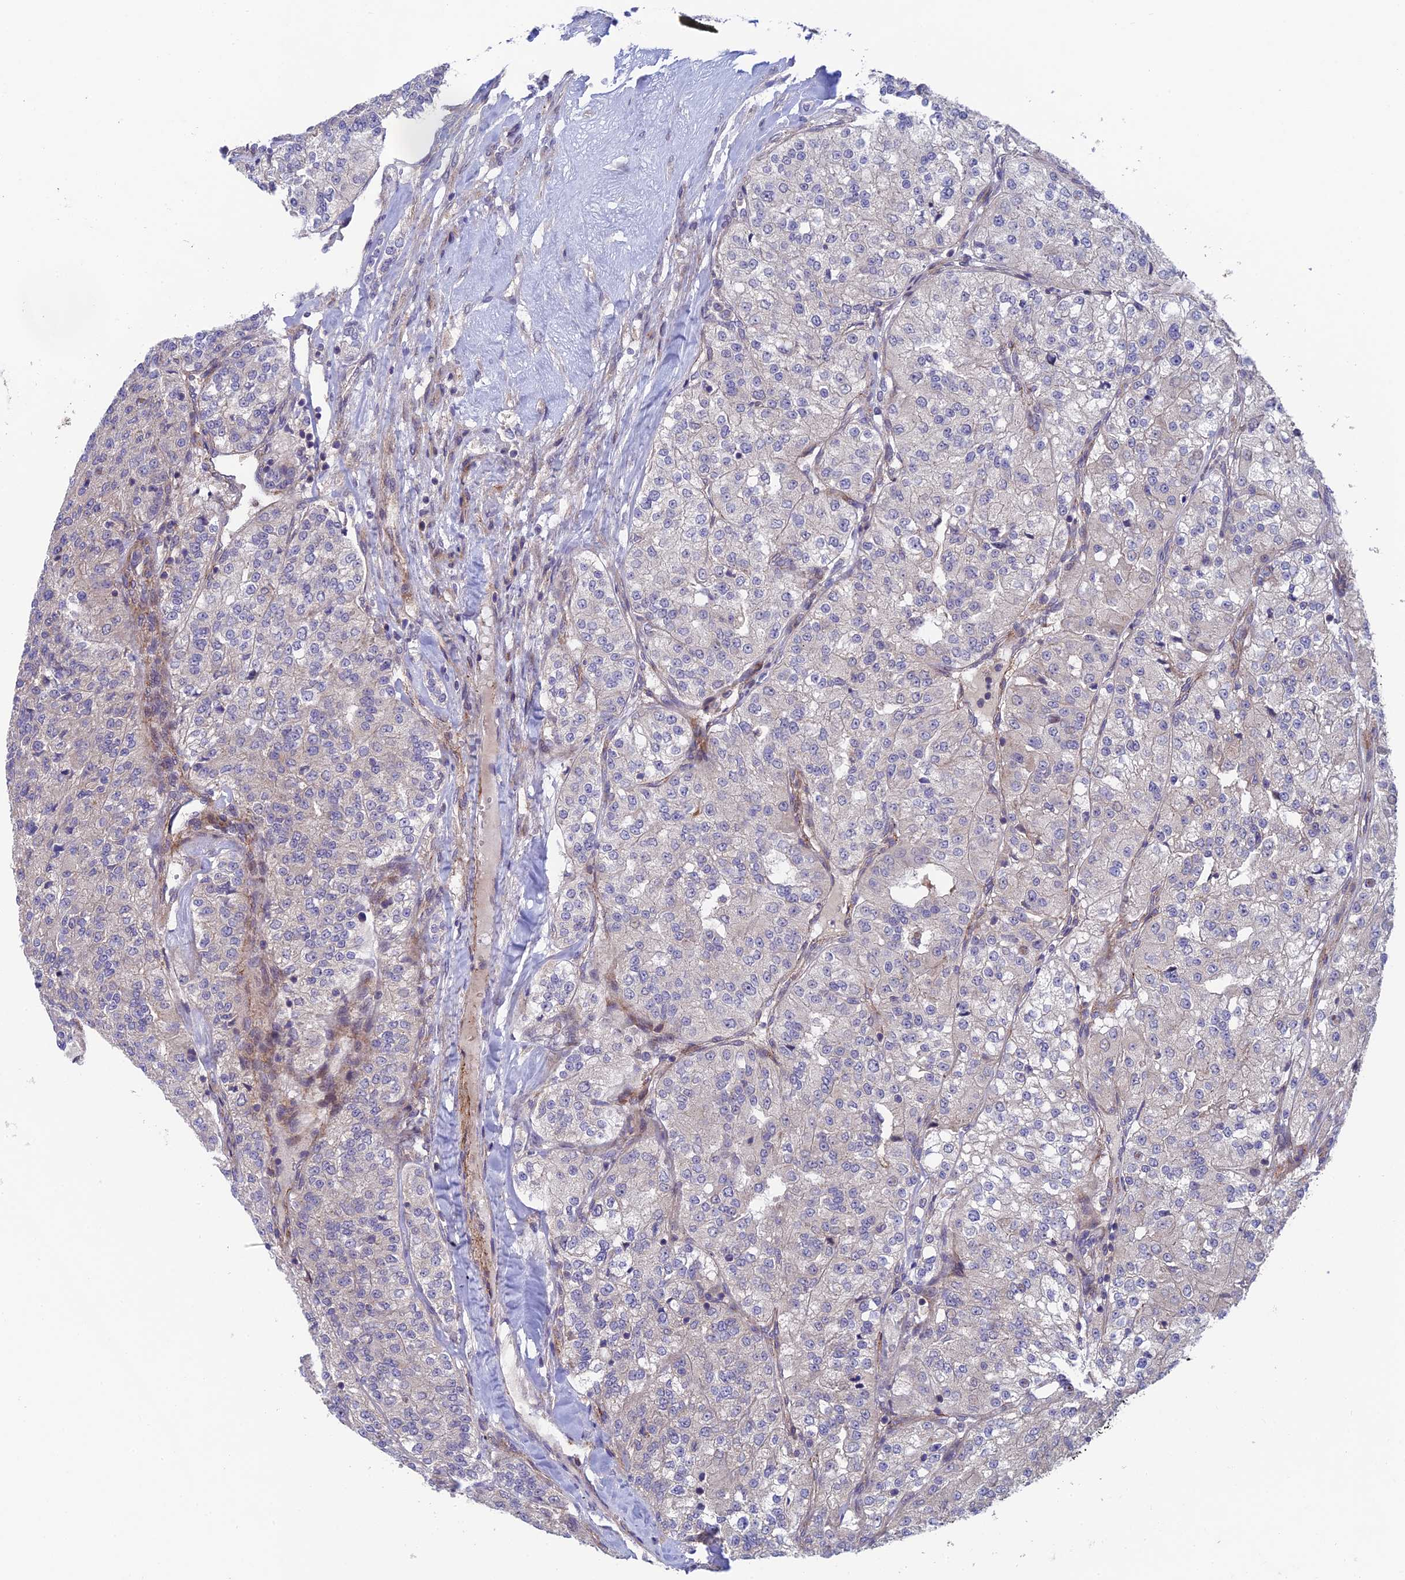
{"staining": {"intensity": "negative", "quantity": "none", "location": "none"}, "tissue": "renal cancer", "cell_type": "Tumor cells", "image_type": "cancer", "snomed": [{"axis": "morphology", "description": "Adenocarcinoma, NOS"}, {"axis": "topography", "description": "Kidney"}], "caption": "DAB (3,3'-diaminobenzidine) immunohistochemical staining of human renal cancer (adenocarcinoma) exhibits no significant positivity in tumor cells.", "gene": "UROS", "patient": {"sex": "female", "age": 63}}